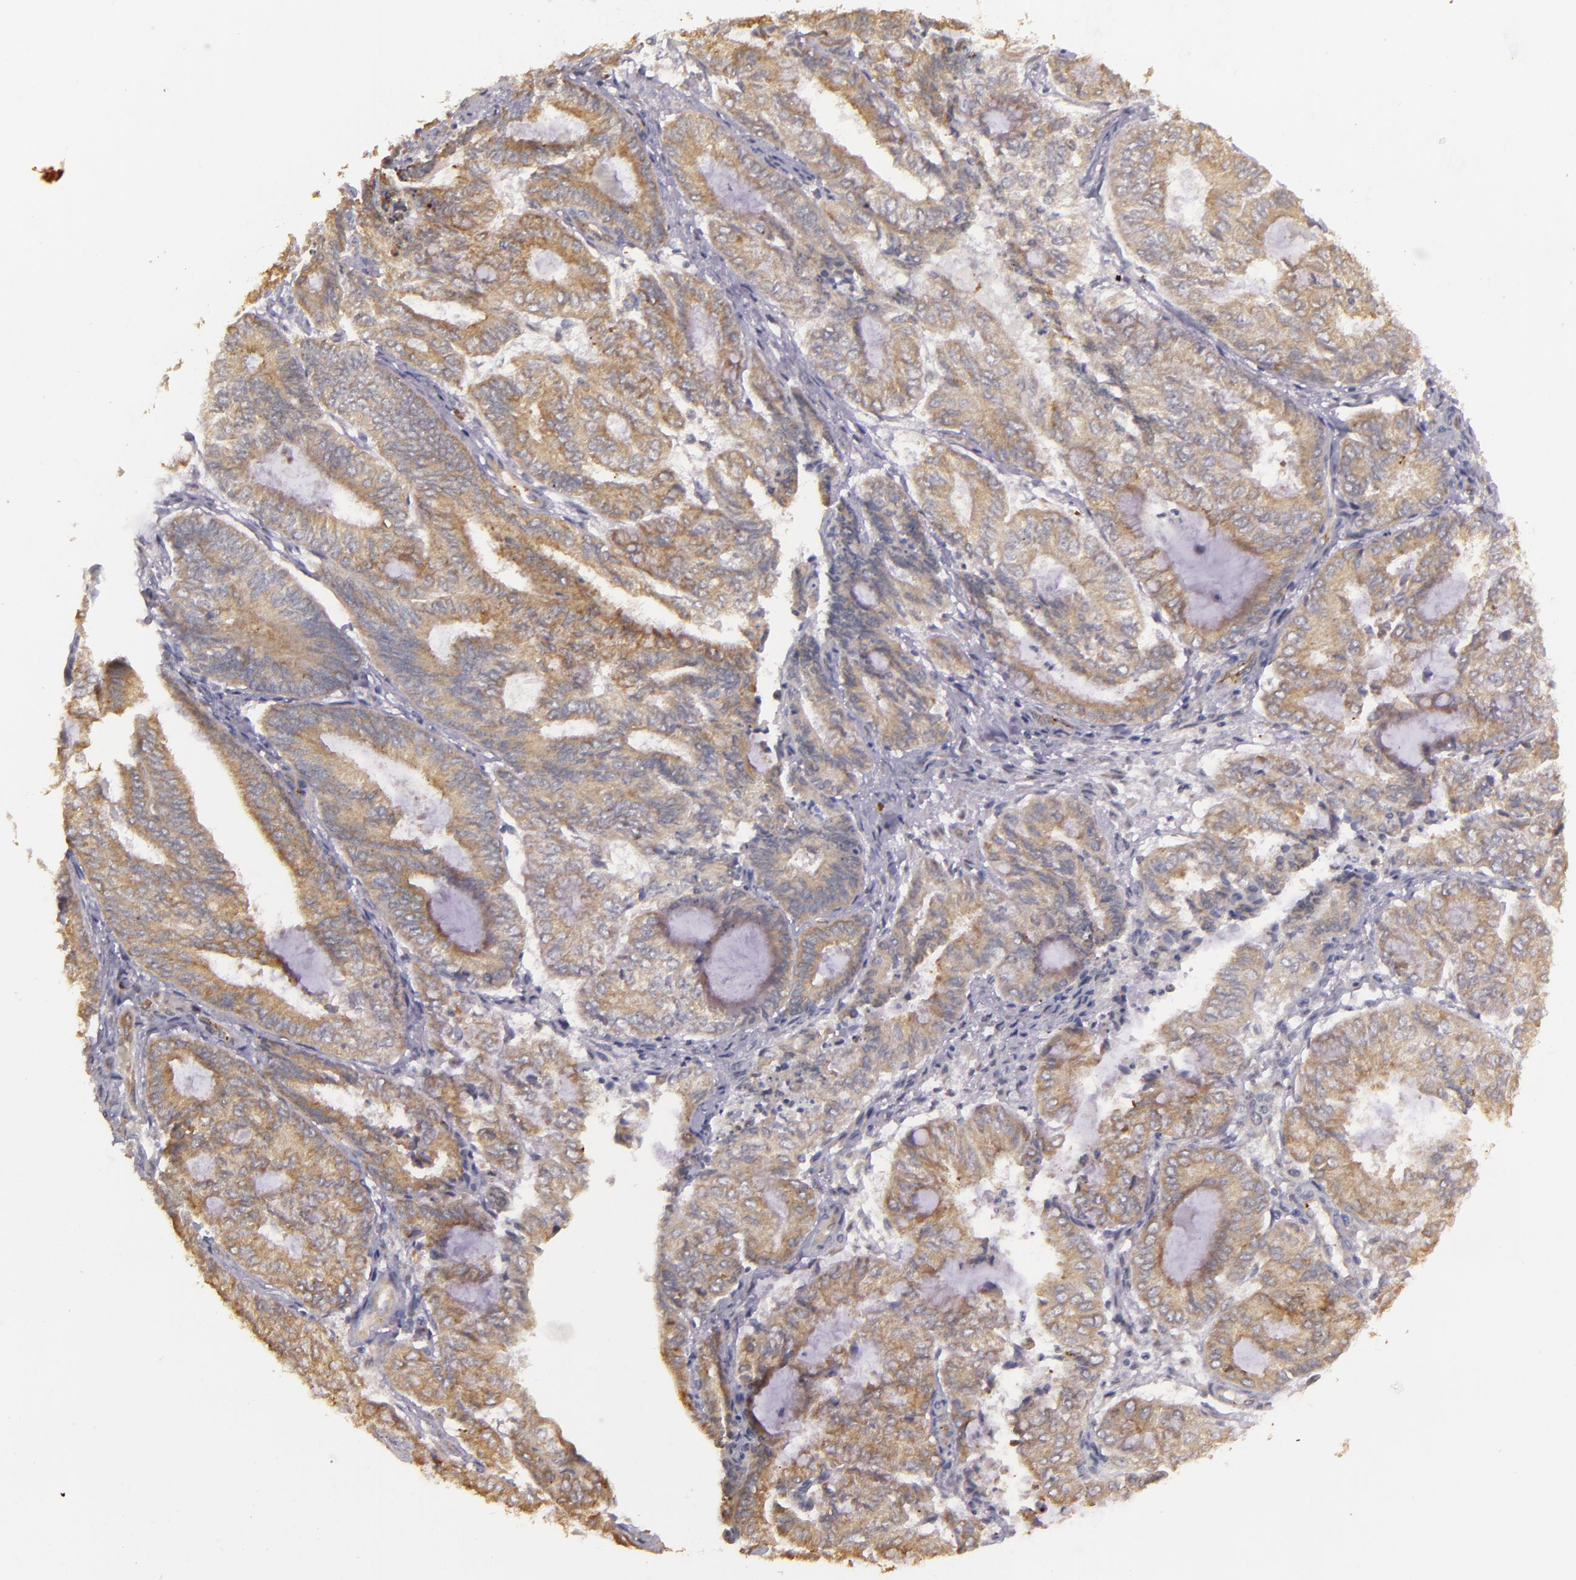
{"staining": {"intensity": "weak", "quantity": ">75%", "location": "cytoplasmic/membranous"}, "tissue": "endometrial cancer", "cell_type": "Tumor cells", "image_type": "cancer", "snomed": [{"axis": "morphology", "description": "Adenocarcinoma, NOS"}, {"axis": "topography", "description": "Endometrium"}], "caption": "Tumor cells reveal low levels of weak cytoplasmic/membranous staining in approximately >75% of cells in endometrial cancer (adenocarcinoma).", "gene": "SYTL4", "patient": {"sex": "female", "age": 59}}